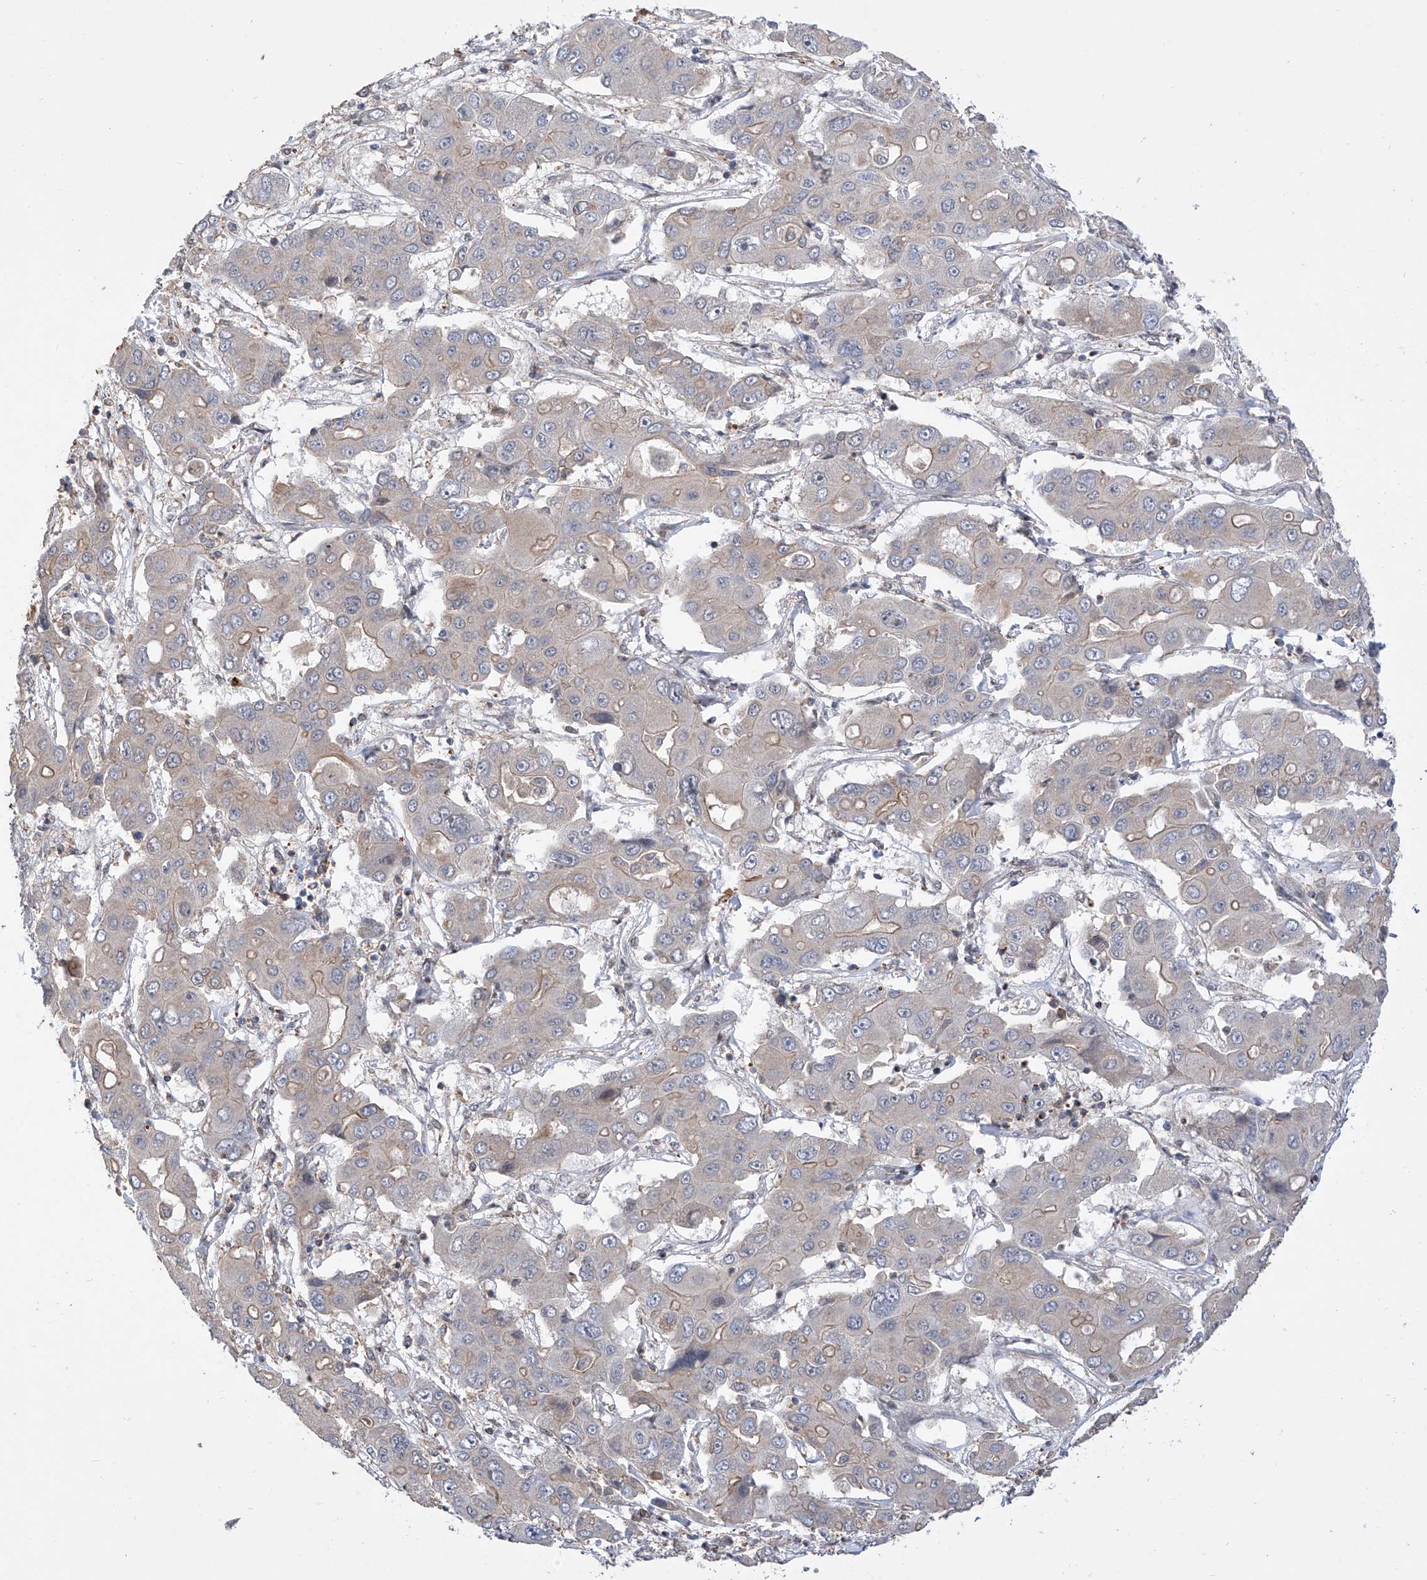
{"staining": {"intensity": "weak", "quantity": "25%-75%", "location": "cytoplasmic/membranous"}, "tissue": "liver cancer", "cell_type": "Tumor cells", "image_type": "cancer", "snomed": [{"axis": "morphology", "description": "Cholangiocarcinoma"}, {"axis": "topography", "description": "Liver"}], "caption": "Brown immunohistochemical staining in human cholangiocarcinoma (liver) demonstrates weak cytoplasmic/membranous expression in about 25%-75% of tumor cells.", "gene": "KIFC2", "patient": {"sex": "male", "age": 67}}